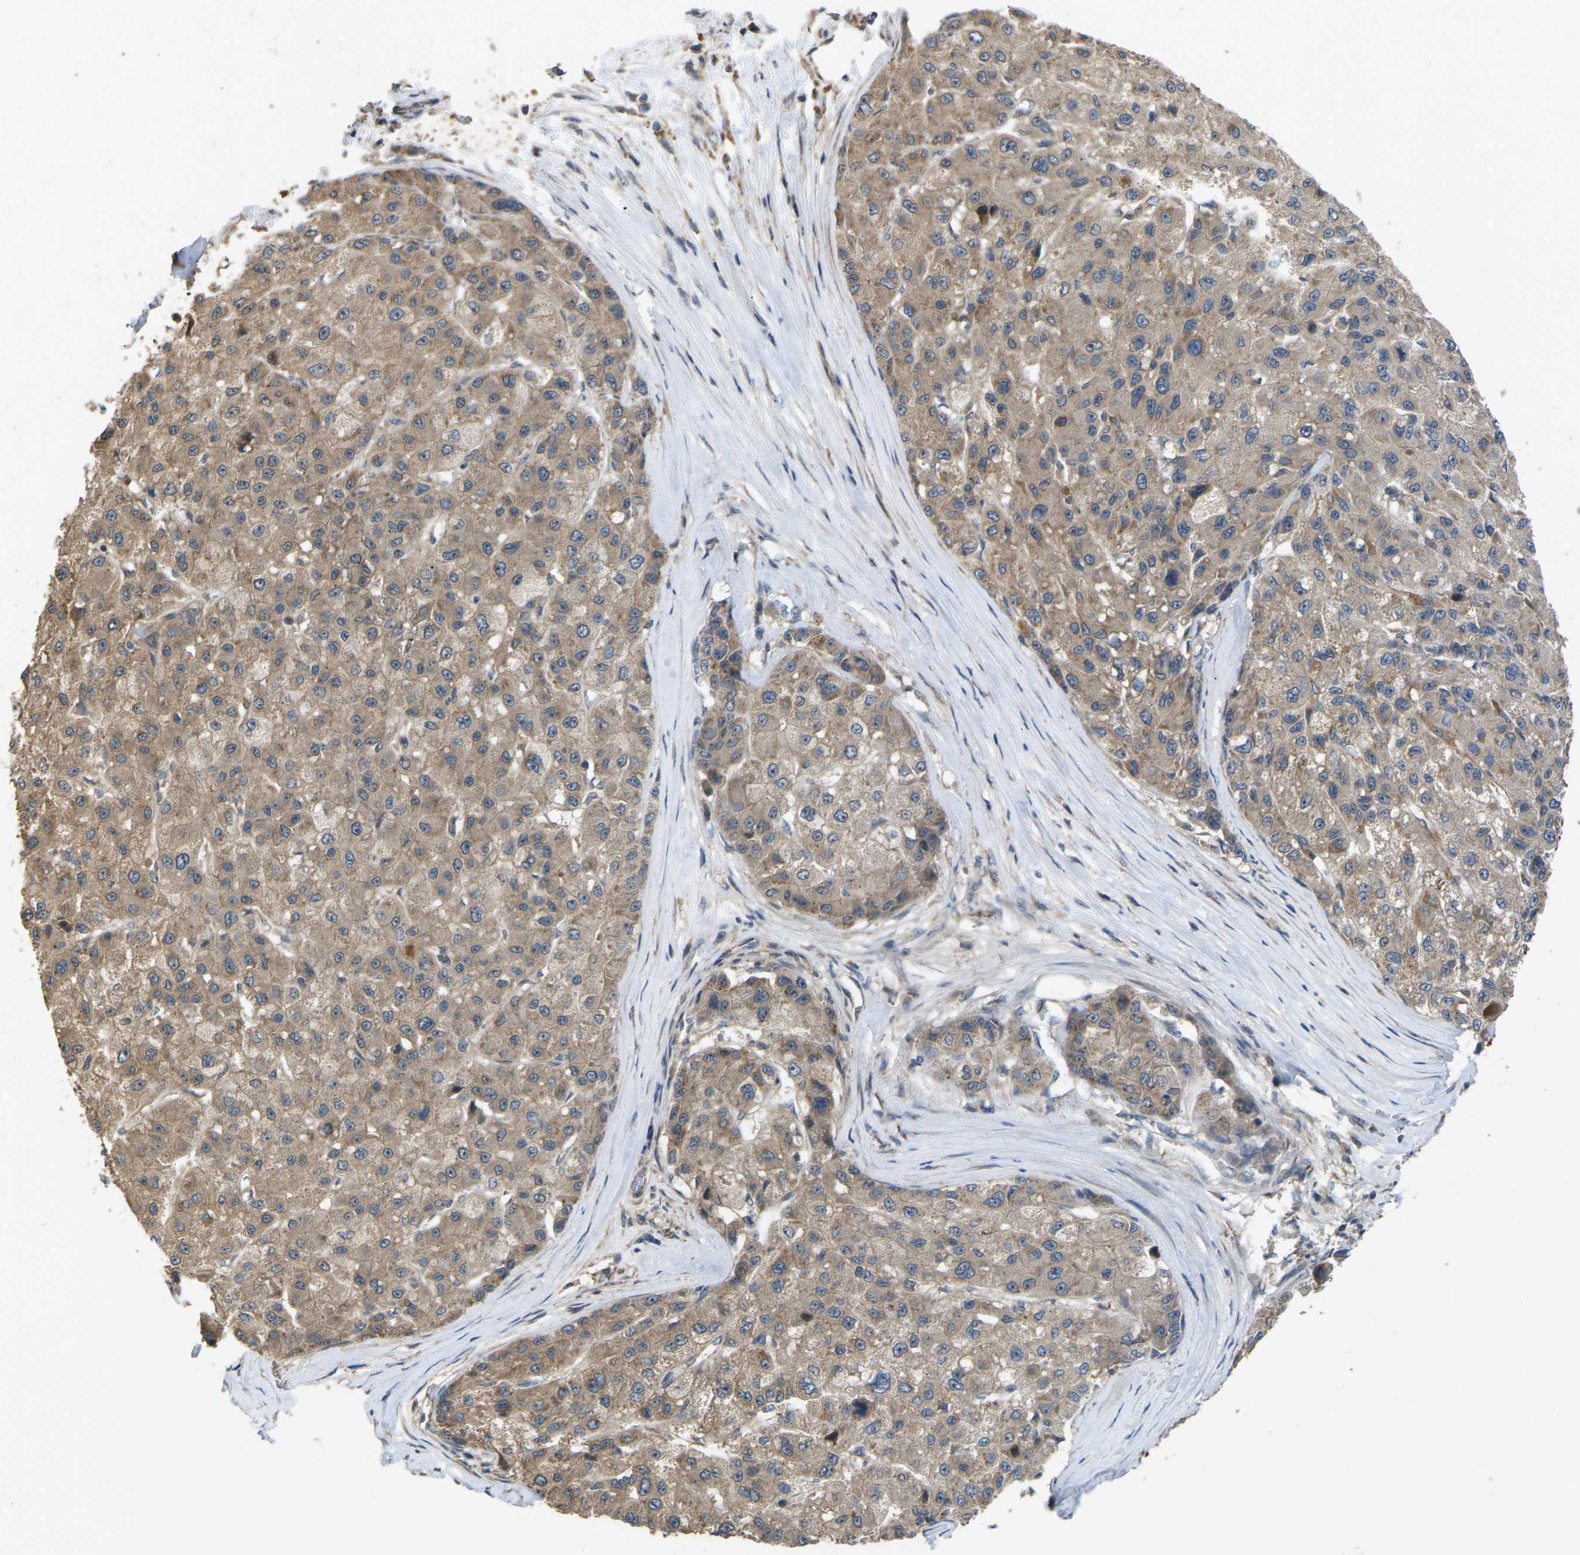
{"staining": {"intensity": "moderate", "quantity": ">75%", "location": "cytoplasmic/membranous"}, "tissue": "liver cancer", "cell_type": "Tumor cells", "image_type": "cancer", "snomed": [{"axis": "morphology", "description": "Carcinoma, Hepatocellular, NOS"}, {"axis": "topography", "description": "Liver"}], "caption": "A histopathology image of human liver cancer stained for a protein exhibits moderate cytoplasmic/membranous brown staining in tumor cells.", "gene": "TIAM1", "patient": {"sex": "male", "age": 80}}